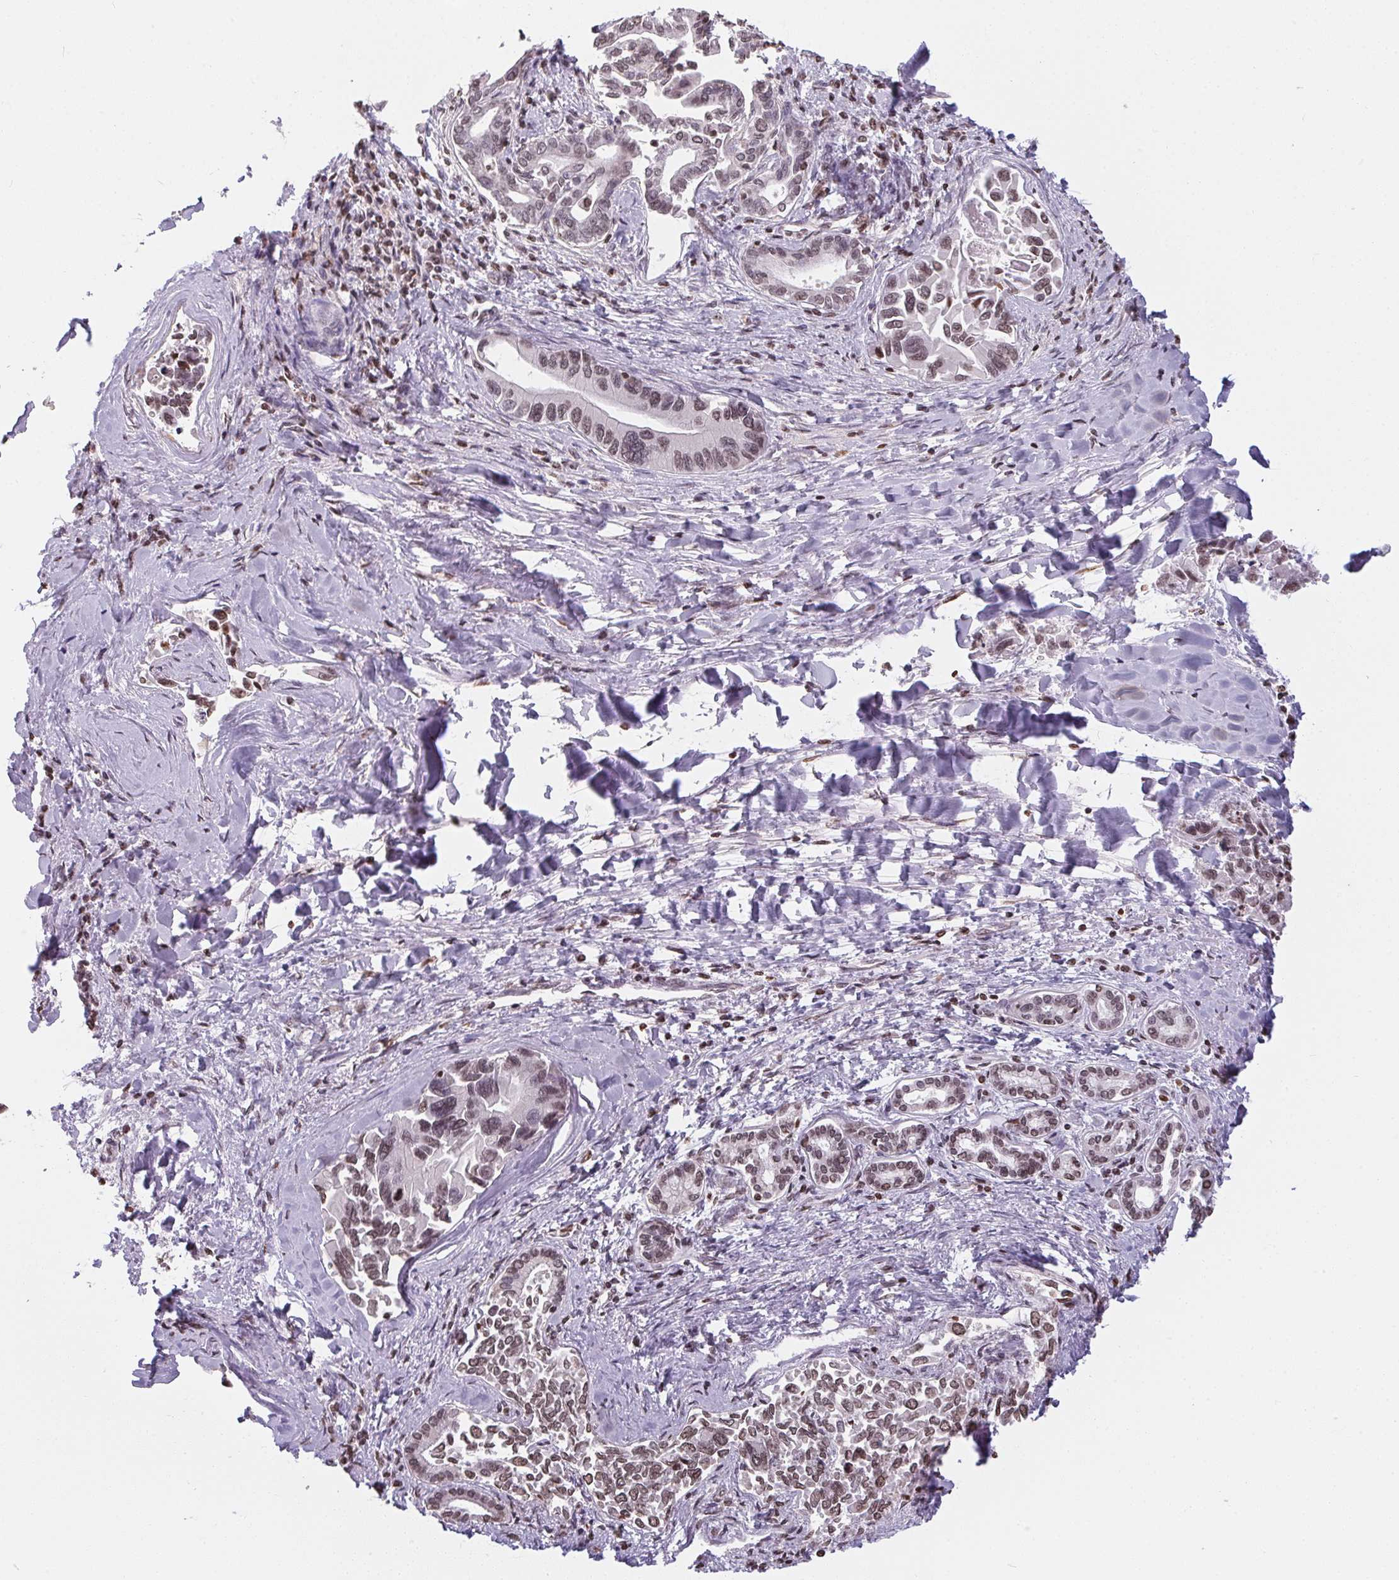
{"staining": {"intensity": "weak", "quantity": ">75%", "location": "nuclear"}, "tissue": "liver cancer", "cell_type": "Tumor cells", "image_type": "cancer", "snomed": [{"axis": "morphology", "description": "Cholangiocarcinoma"}, {"axis": "topography", "description": "Liver"}], "caption": "Tumor cells reveal low levels of weak nuclear staining in about >75% of cells in liver cholangiocarcinoma.", "gene": "RNF181", "patient": {"sex": "male", "age": 66}}